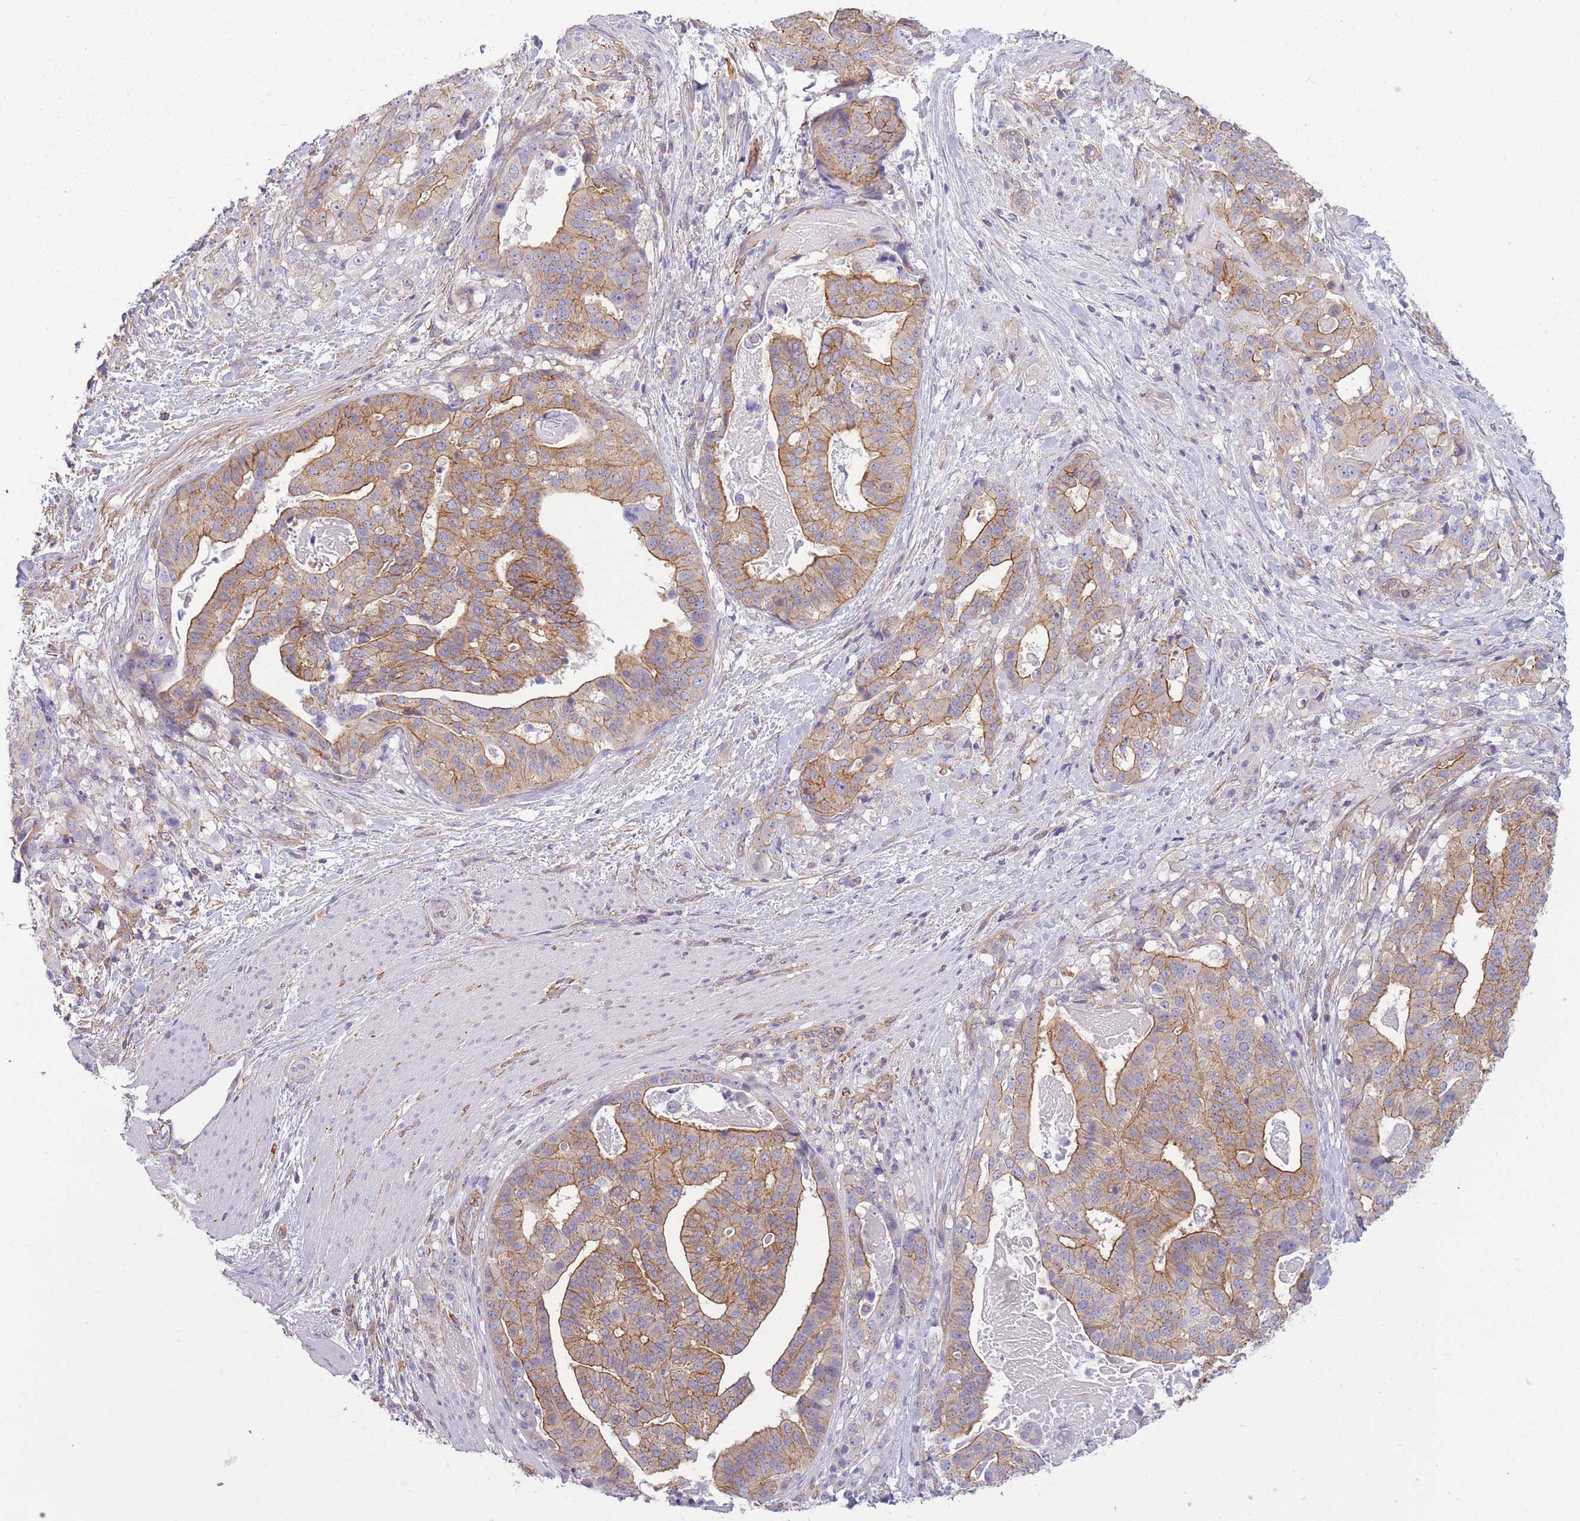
{"staining": {"intensity": "moderate", "quantity": "25%-75%", "location": "cytoplasmic/membranous"}, "tissue": "stomach cancer", "cell_type": "Tumor cells", "image_type": "cancer", "snomed": [{"axis": "morphology", "description": "Adenocarcinoma, NOS"}, {"axis": "topography", "description": "Stomach"}], "caption": "High-magnification brightfield microscopy of stomach adenocarcinoma stained with DAB (brown) and counterstained with hematoxylin (blue). tumor cells exhibit moderate cytoplasmic/membranous positivity is seen in approximately25%-75% of cells.", "gene": "ADD1", "patient": {"sex": "male", "age": 48}}